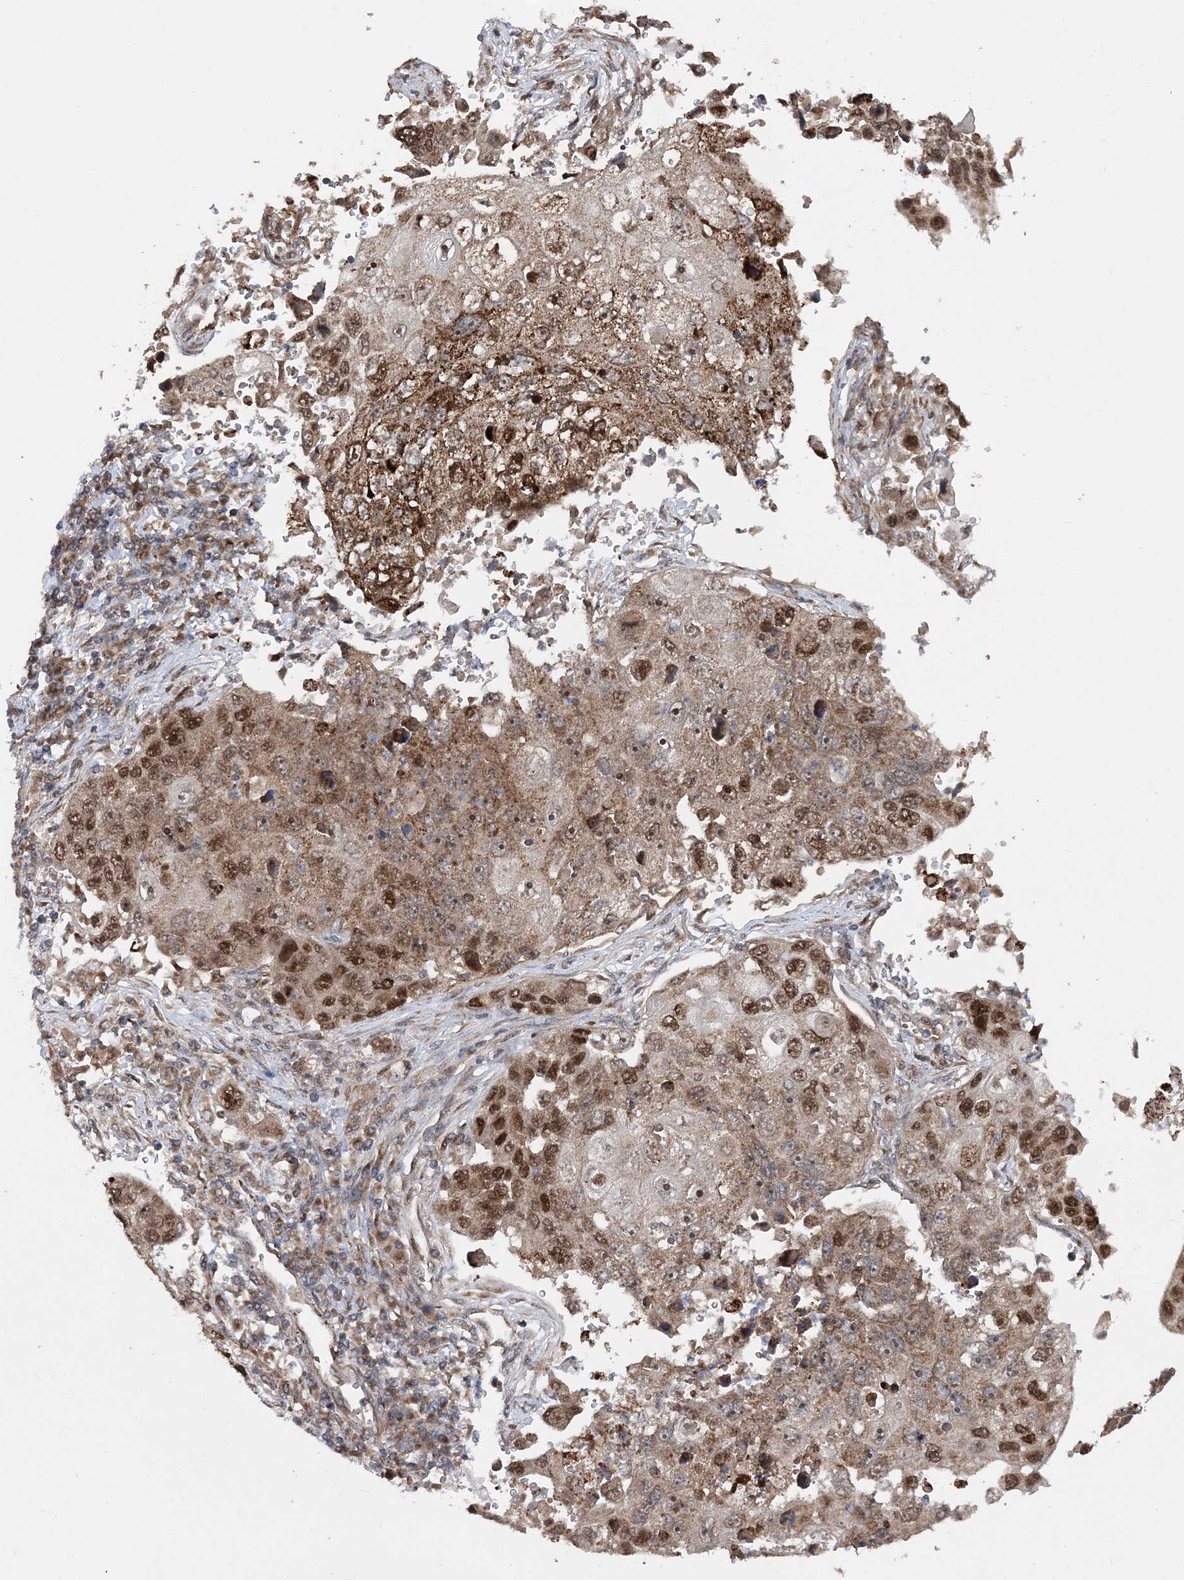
{"staining": {"intensity": "moderate", "quantity": ">75%", "location": "cytoplasmic/membranous,nuclear"}, "tissue": "lung cancer", "cell_type": "Tumor cells", "image_type": "cancer", "snomed": [{"axis": "morphology", "description": "Squamous cell carcinoma, NOS"}, {"axis": "topography", "description": "Lung"}], "caption": "Lung cancer stained with DAB (3,3'-diaminobenzidine) immunohistochemistry demonstrates medium levels of moderate cytoplasmic/membranous and nuclear staining in about >75% of tumor cells.", "gene": "KIF4A", "patient": {"sex": "male", "age": 61}}